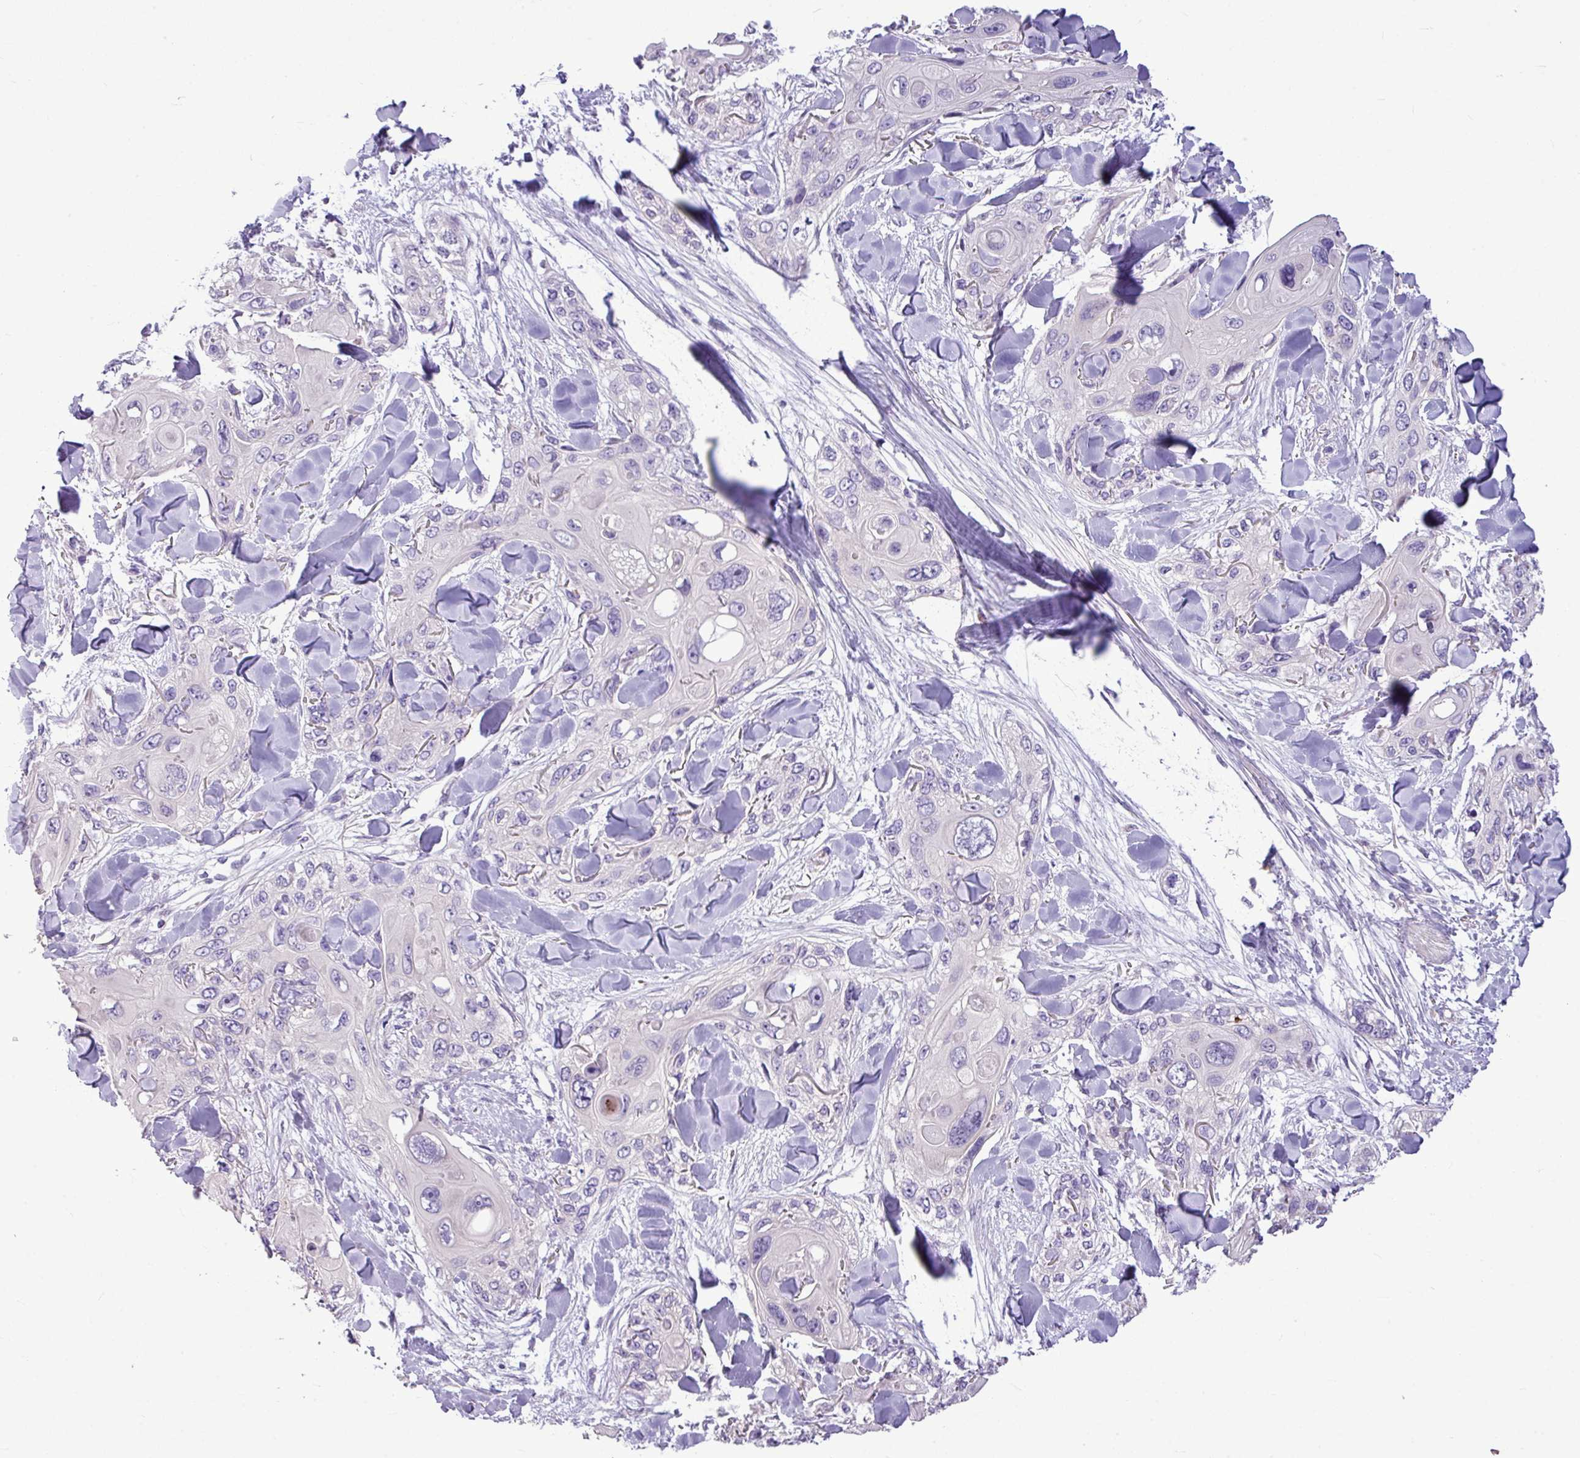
{"staining": {"intensity": "negative", "quantity": "none", "location": "none"}, "tissue": "skin cancer", "cell_type": "Tumor cells", "image_type": "cancer", "snomed": [{"axis": "morphology", "description": "Normal tissue, NOS"}, {"axis": "morphology", "description": "Squamous cell carcinoma, NOS"}, {"axis": "topography", "description": "Skin"}], "caption": "Tumor cells are negative for protein expression in human skin squamous cell carcinoma.", "gene": "IL17A", "patient": {"sex": "male", "age": 72}}